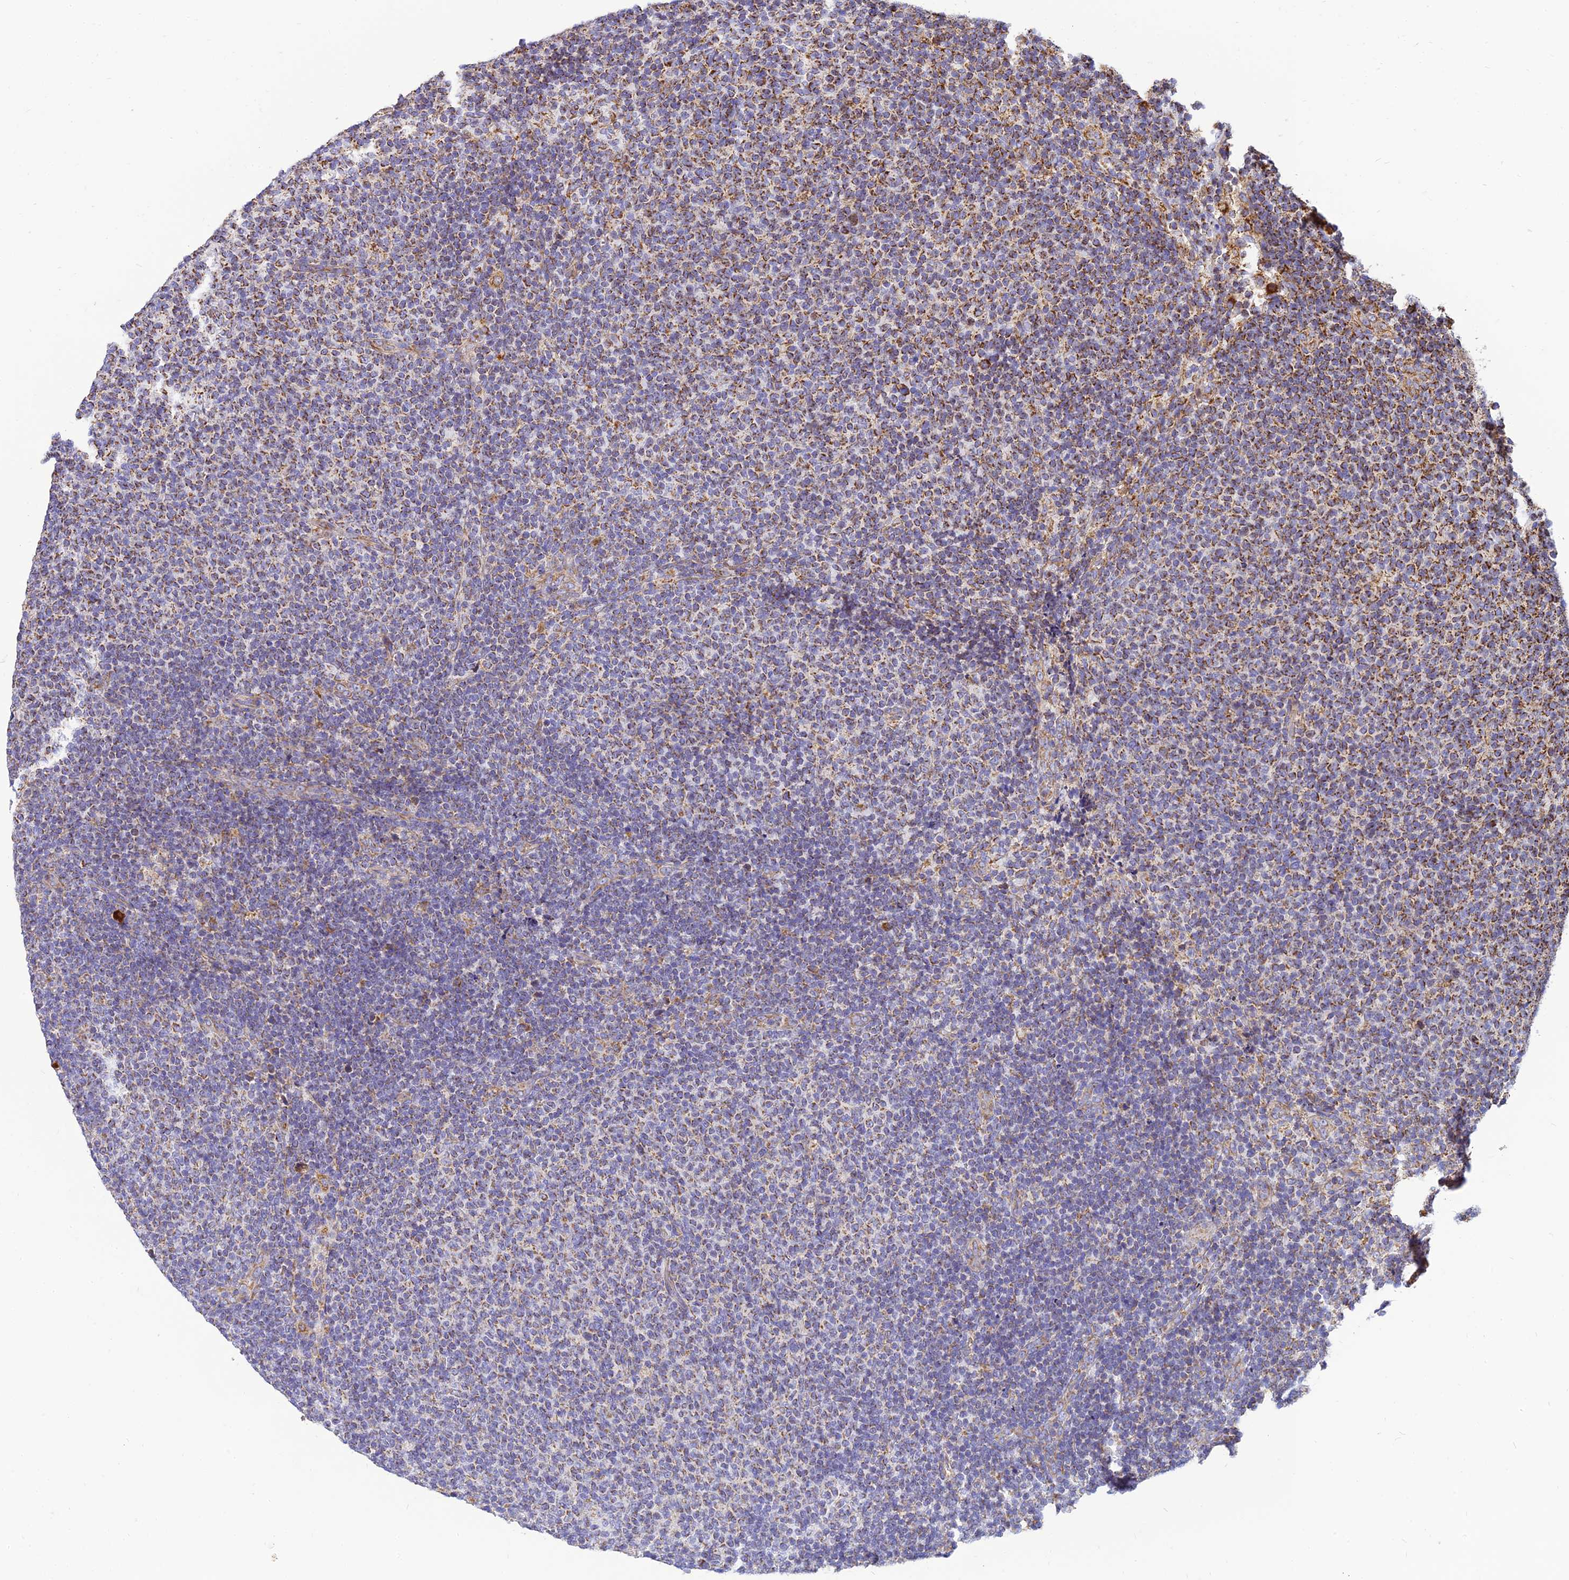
{"staining": {"intensity": "moderate", "quantity": "25%-75%", "location": "cytoplasmic/membranous"}, "tissue": "lymphoma", "cell_type": "Tumor cells", "image_type": "cancer", "snomed": [{"axis": "morphology", "description": "Malignant lymphoma, non-Hodgkin's type, Low grade"}, {"axis": "topography", "description": "Lymph node"}], "caption": "Human malignant lymphoma, non-Hodgkin's type (low-grade) stained for a protein (brown) displays moderate cytoplasmic/membranous positive expression in approximately 25%-75% of tumor cells.", "gene": "THUMPD2", "patient": {"sex": "male", "age": 66}}